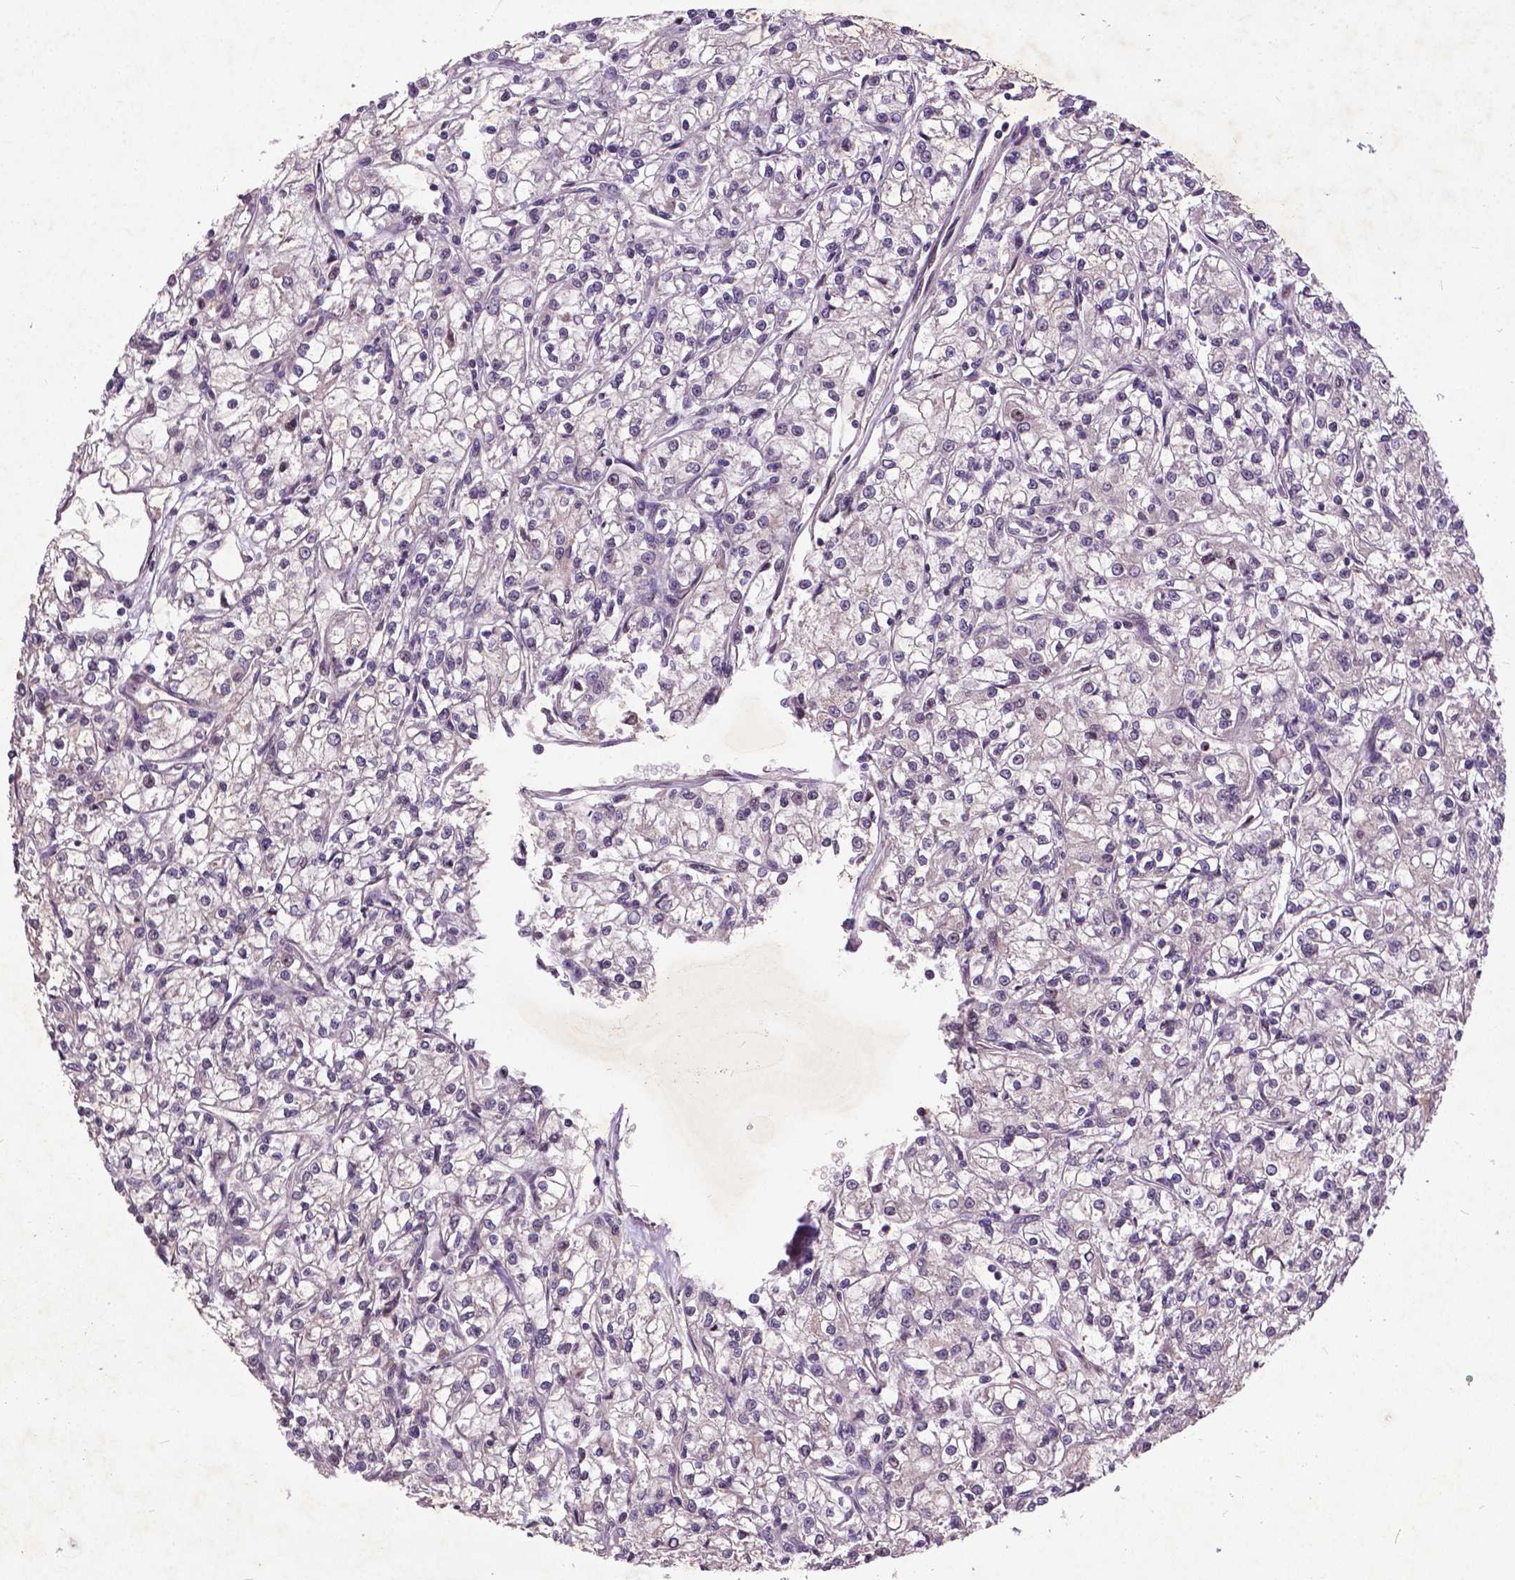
{"staining": {"intensity": "negative", "quantity": "none", "location": "none"}, "tissue": "renal cancer", "cell_type": "Tumor cells", "image_type": "cancer", "snomed": [{"axis": "morphology", "description": "Adenocarcinoma, NOS"}, {"axis": "topography", "description": "Kidney"}], "caption": "The micrograph displays no significant positivity in tumor cells of renal adenocarcinoma.", "gene": "AP1S3", "patient": {"sex": "female", "age": 59}}